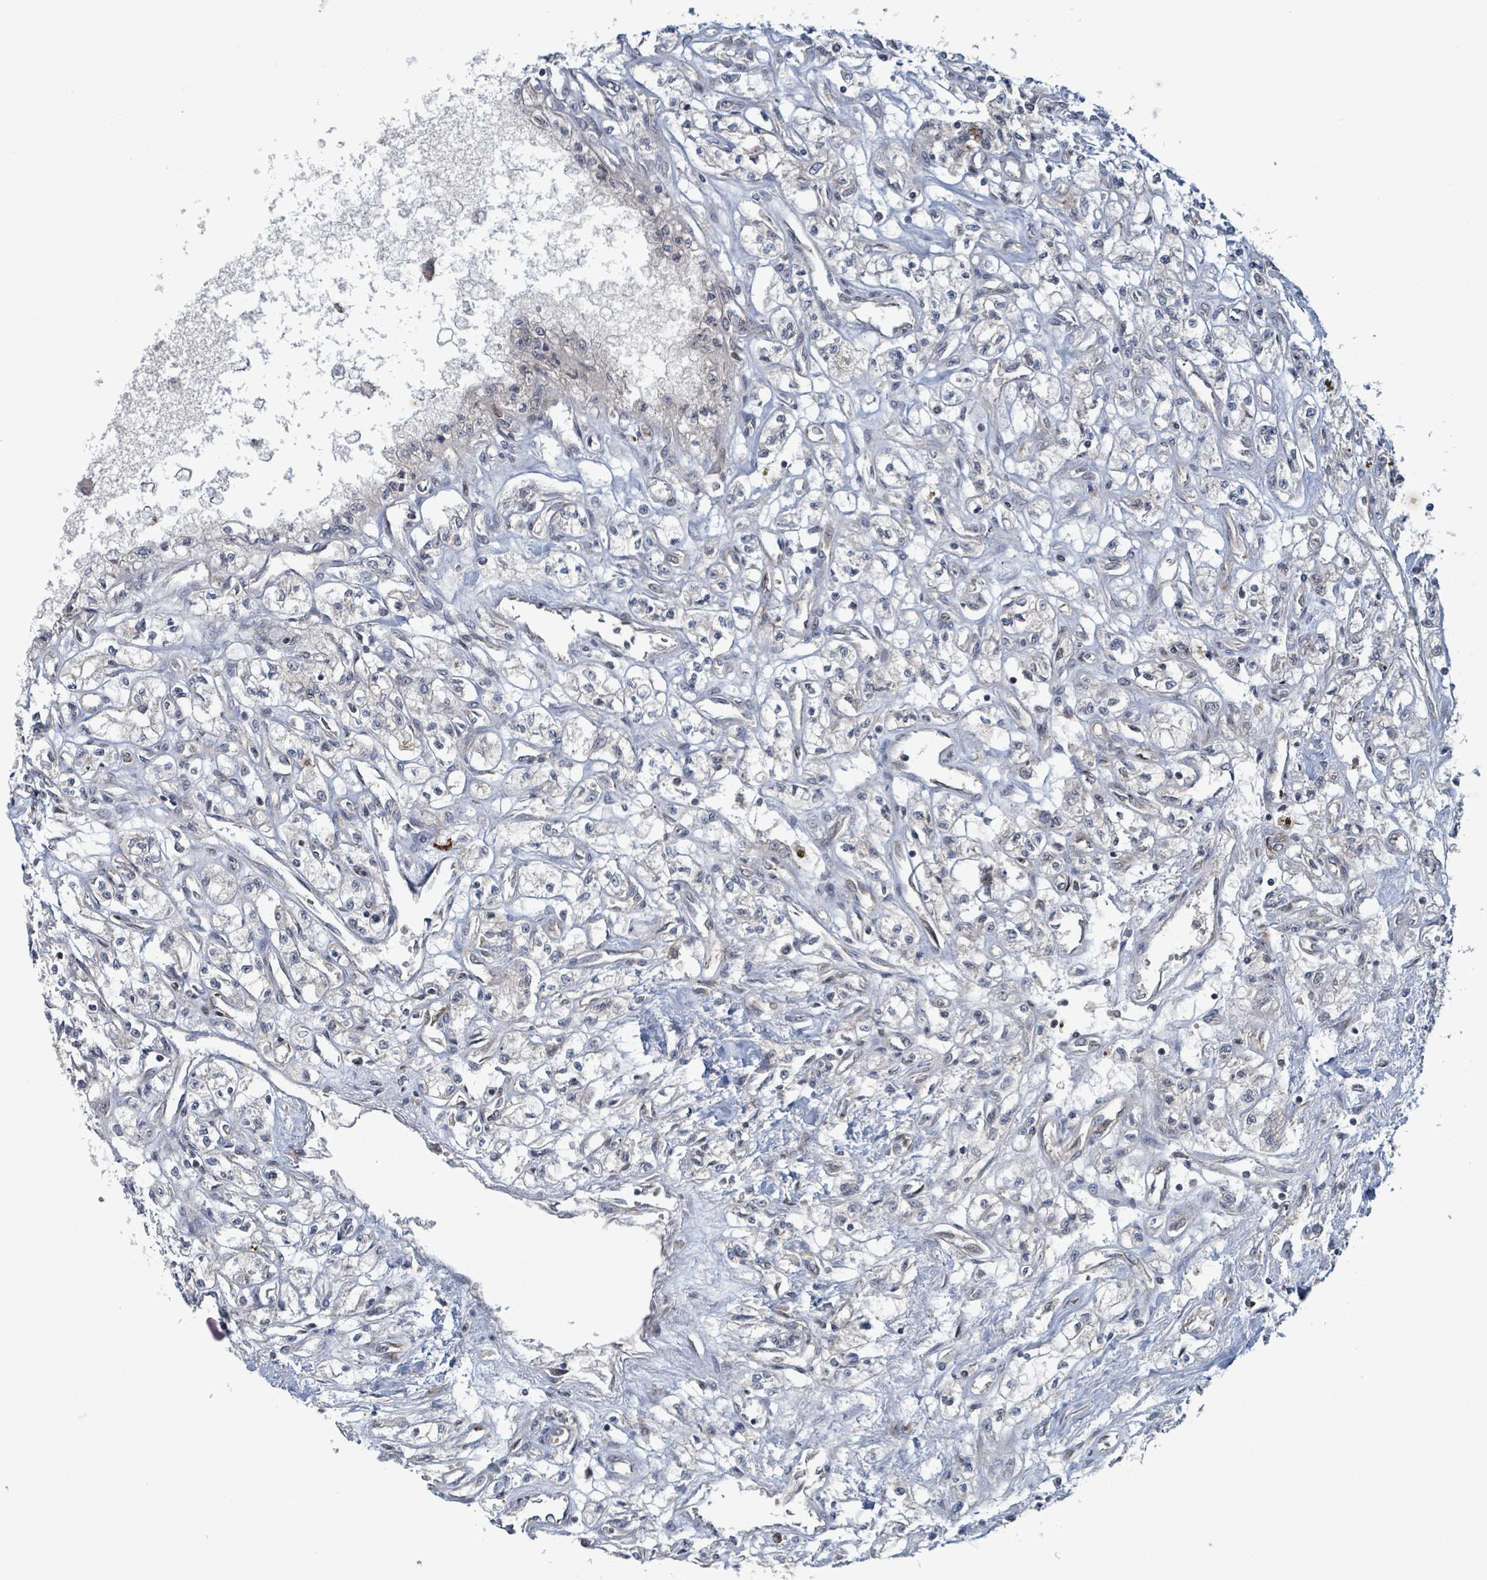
{"staining": {"intensity": "negative", "quantity": "none", "location": "none"}, "tissue": "renal cancer", "cell_type": "Tumor cells", "image_type": "cancer", "snomed": [{"axis": "morphology", "description": "Adenocarcinoma, NOS"}, {"axis": "topography", "description": "Kidney"}], "caption": "Tumor cells are negative for protein expression in human adenocarcinoma (renal).", "gene": "OR51E1", "patient": {"sex": "male", "age": 56}}